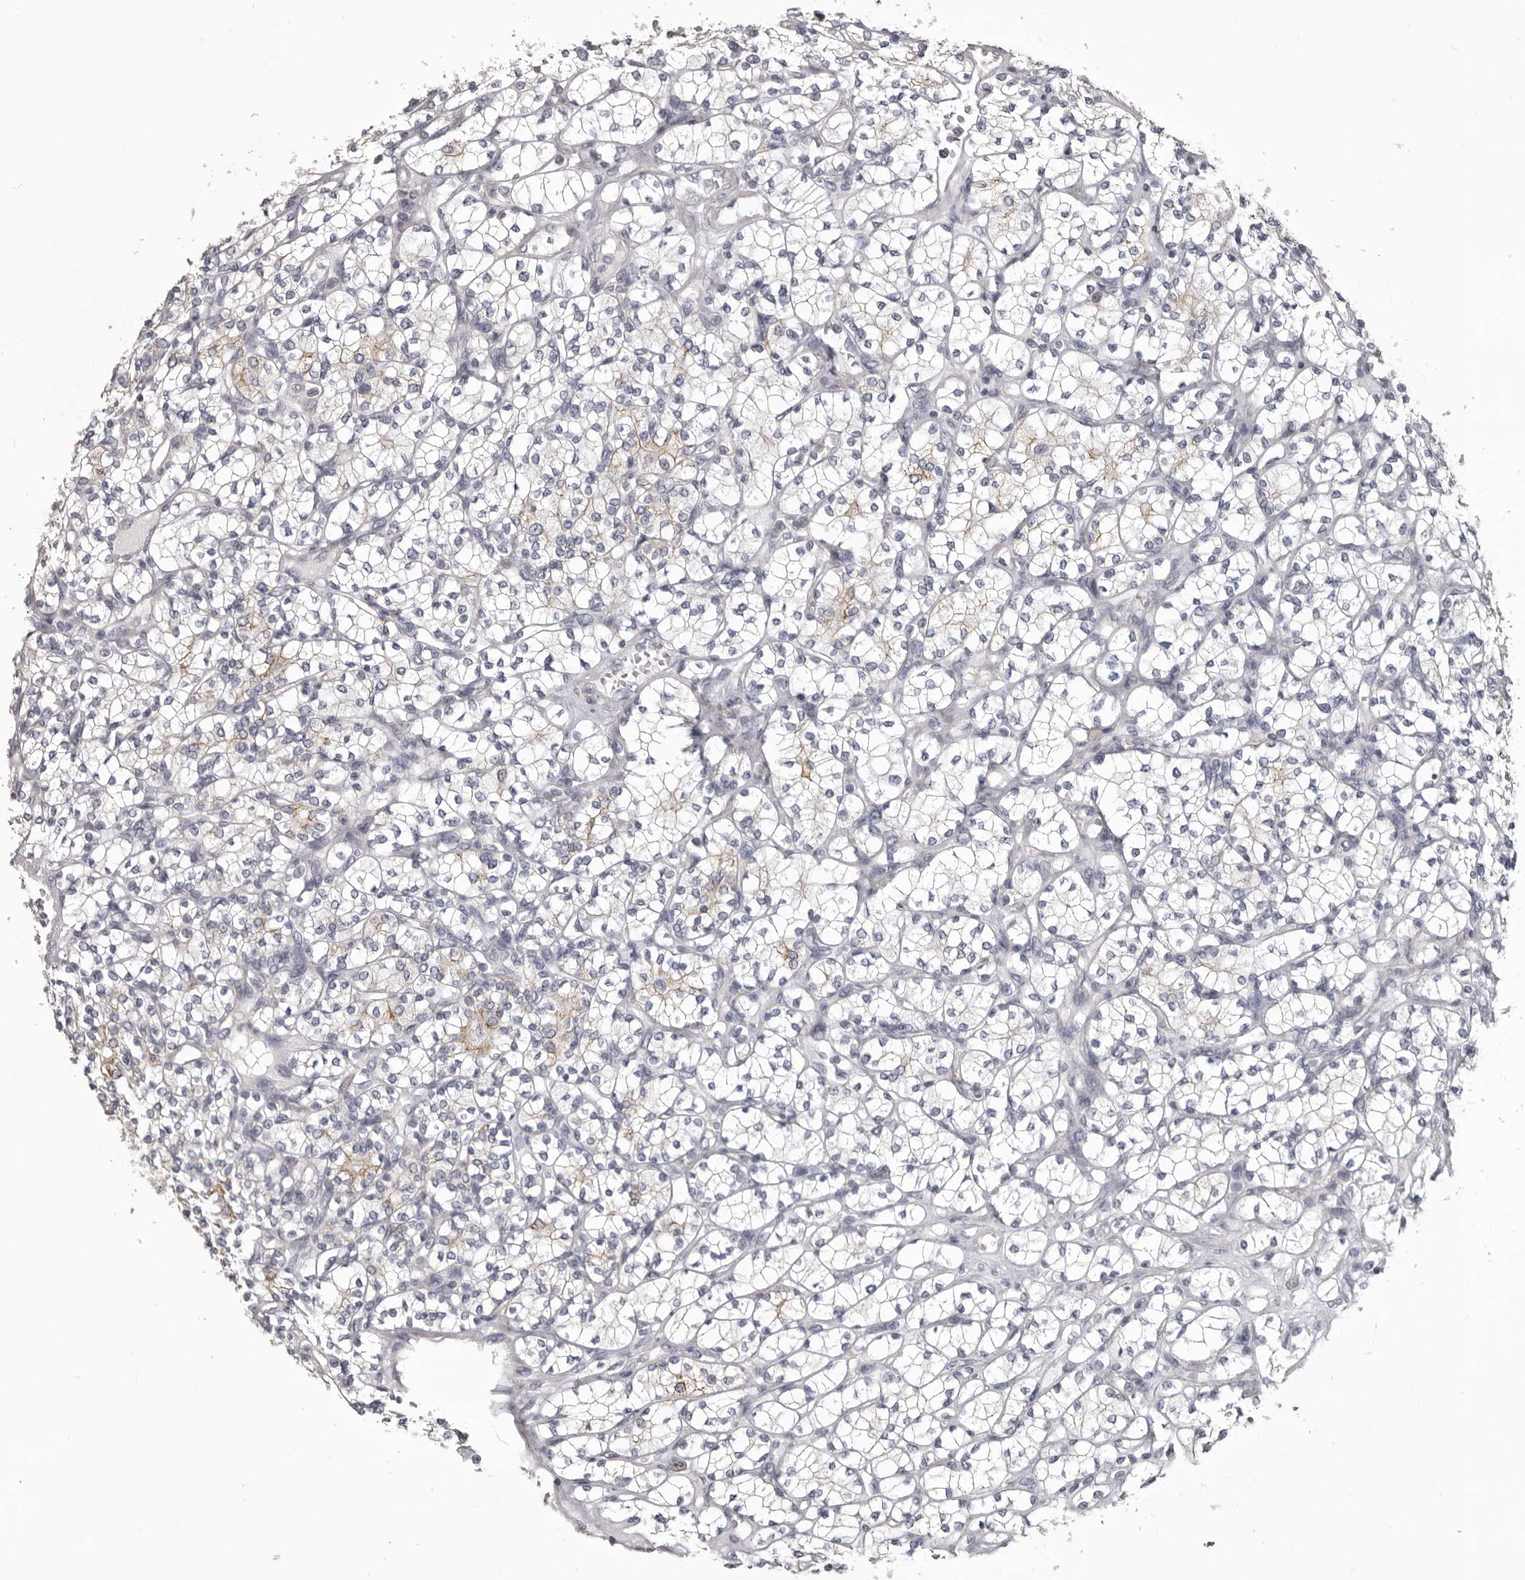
{"staining": {"intensity": "weak", "quantity": "<25%", "location": "cytoplasmic/membranous"}, "tissue": "renal cancer", "cell_type": "Tumor cells", "image_type": "cancer", "snomed": [{"axis": "morphology", "description": "Adenocarcinoma, NOS"}, {"axis": "topography", "description": "Kidney"}], "caption": "An image of renal adenocarcinoma stained for a protein reveals no brown staining in tumor cells. (DAB (3,3'-diaminobenzidine) immunohistochemistry (IHC), high magnification).", "gene": "LPAR6", "patient": {"sex": "male", "age": 77}}